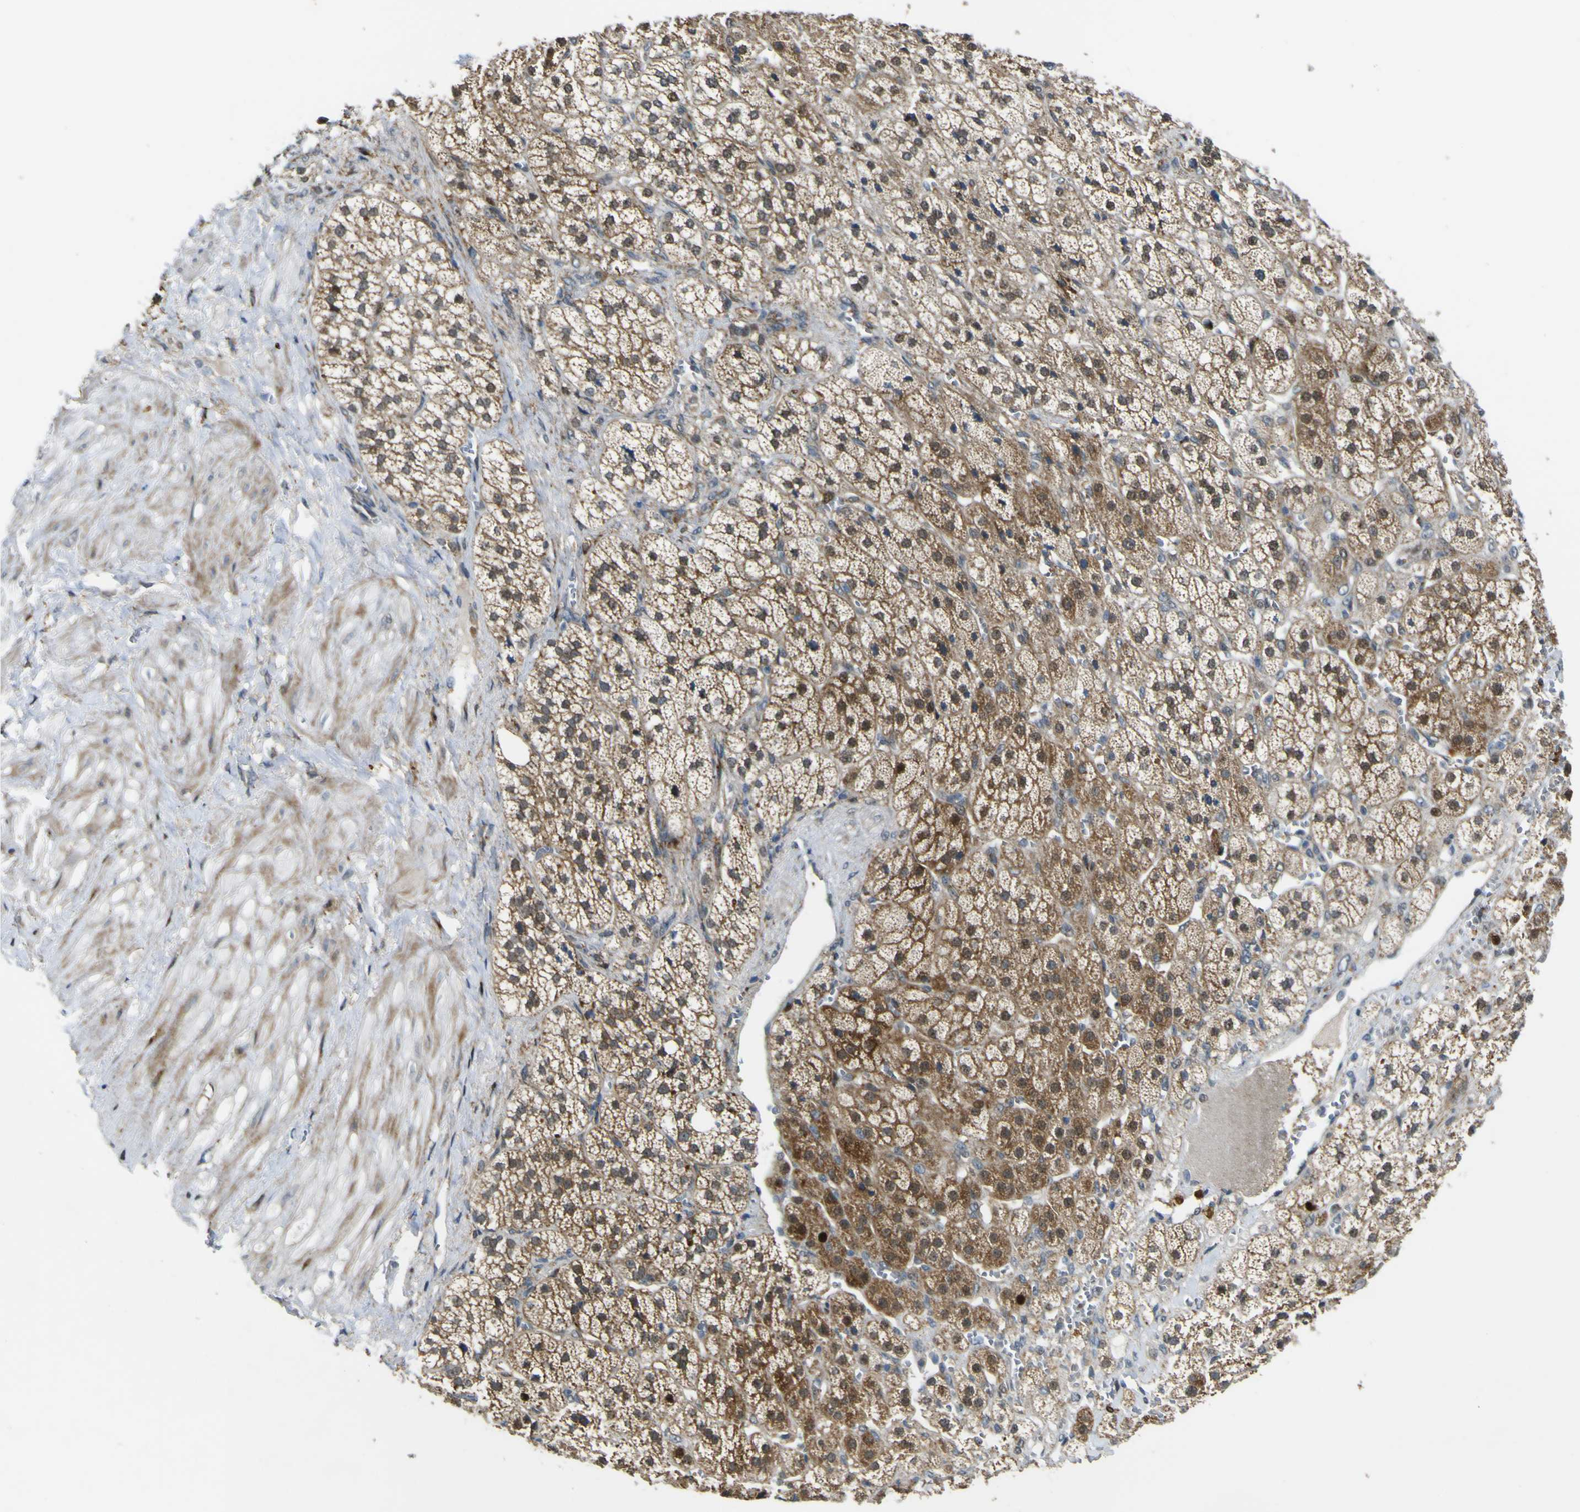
{"staining": {"intensity": "strong", "quantity": ">75%", "location": "cytoplasmic/membranous,nuclear"}, "tissue": "adrenal gland", "cell_type": "Glandular cells", "image_type": "normal", "snomed": [{"axis": "morphology", "description": "Normal tissue, NOS"}, {"axis": "topography", "description": "Adrenal gland"}], "caption": "A brown stain highlights strong cytoplasmic/membranous,nuclear staining of a protein in glandular cells of normal adrenal gland. Using DAB (3,3'-diaminobenzidine) (brown) and hematoxylin (blue) stains, captured at high magnification using brightfield microscopy.", "gene": "LBHD1", "patient": {"sex": "male", "age": 56}}